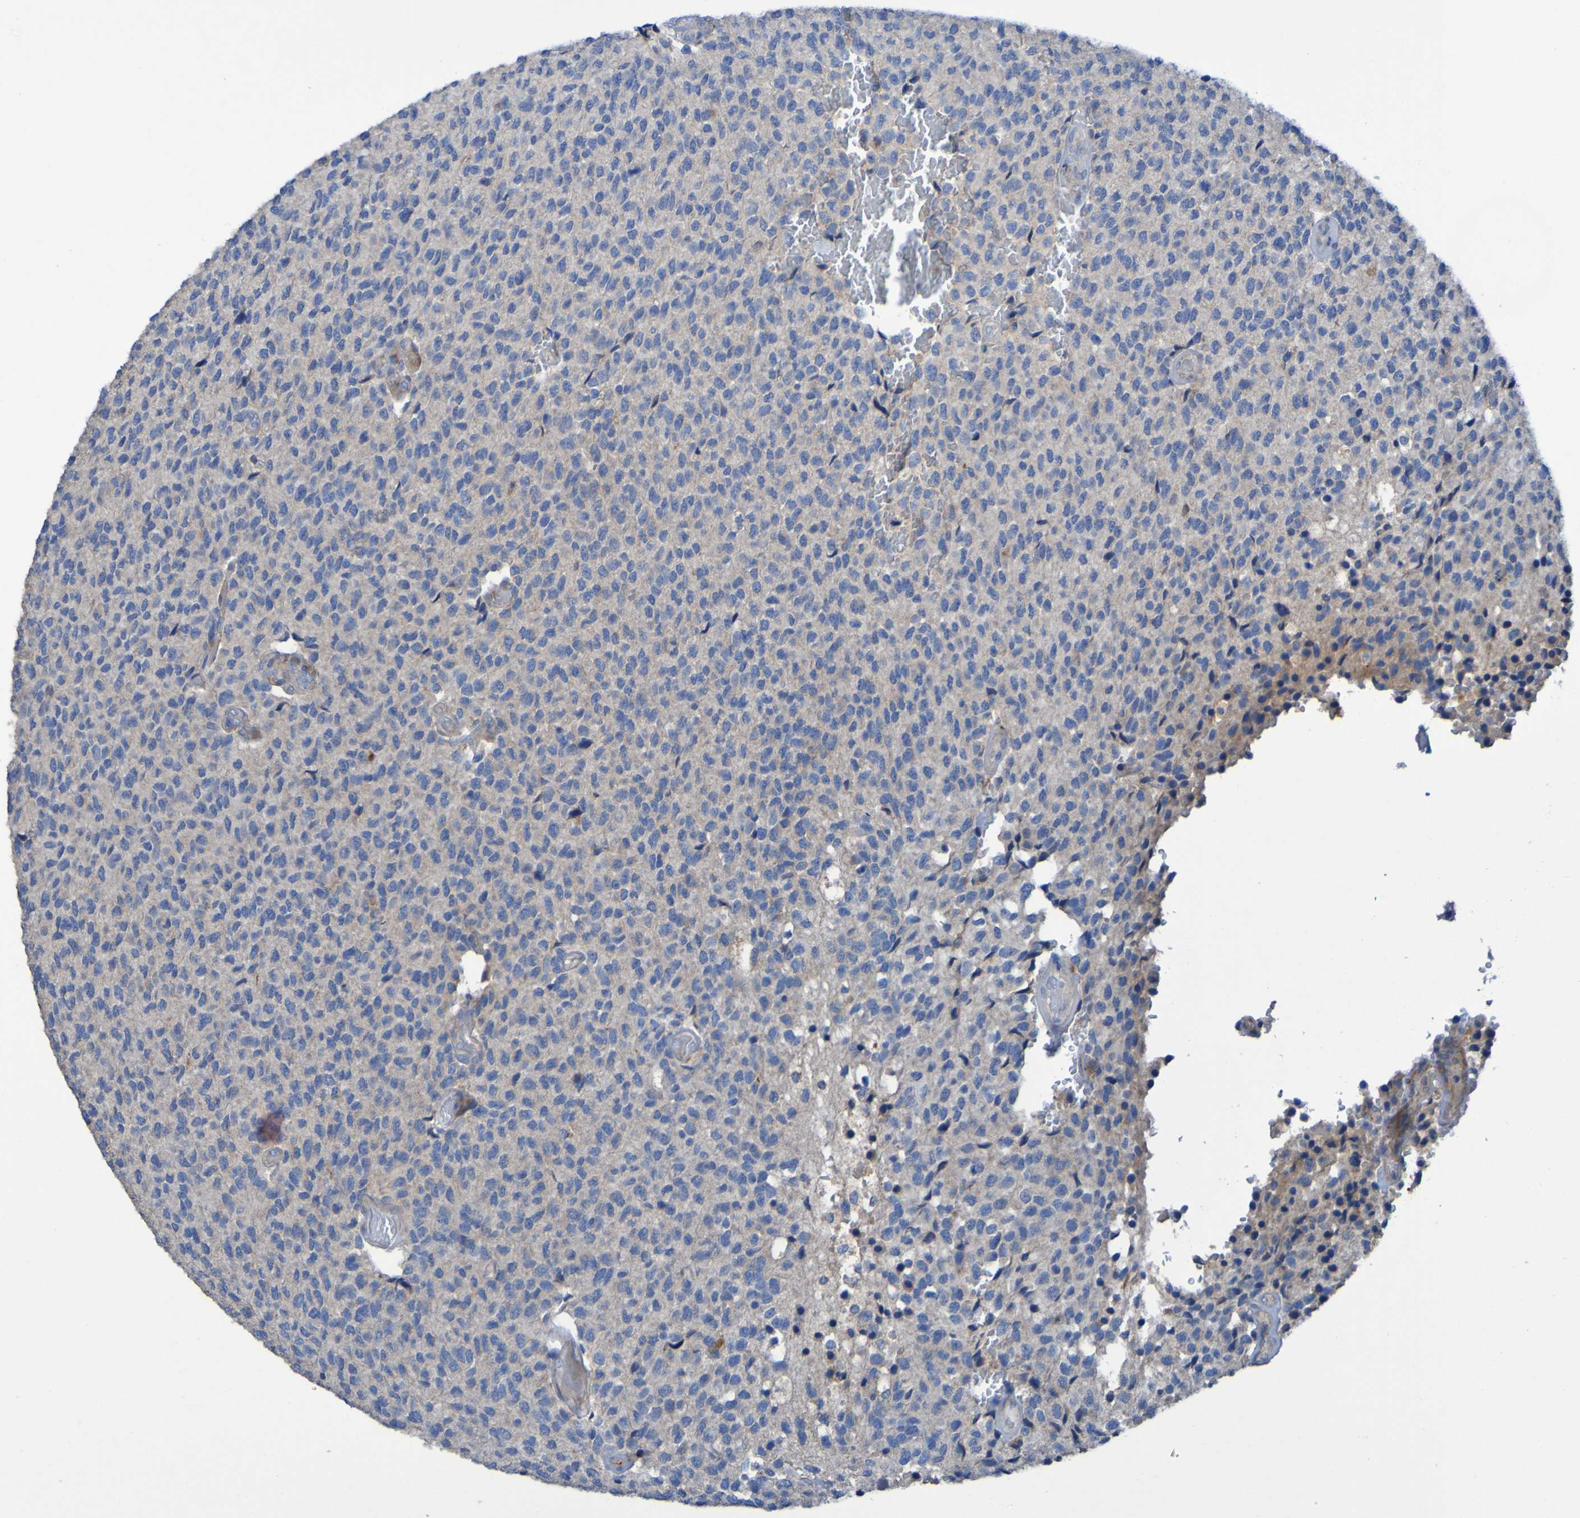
{"staining": {"intensity": "negative", "quantity": "none", "location": "none"}, "tissue": "glioma", "cell_type": "Tumor cells", "image_type": "cancer", "snomed": [{"axis": "morphology", "description": "Glioma, malignant, High grade"}, {"axis": "topography", "description": "pancreas cauda"}], "caption": "DAB immunohistochemical staining of human malignant glioma (high-grade) reveals no significant expression in tumor cells.", "gene": "ARHGEF16", "patient": {"sex": "male", "age": 60}}